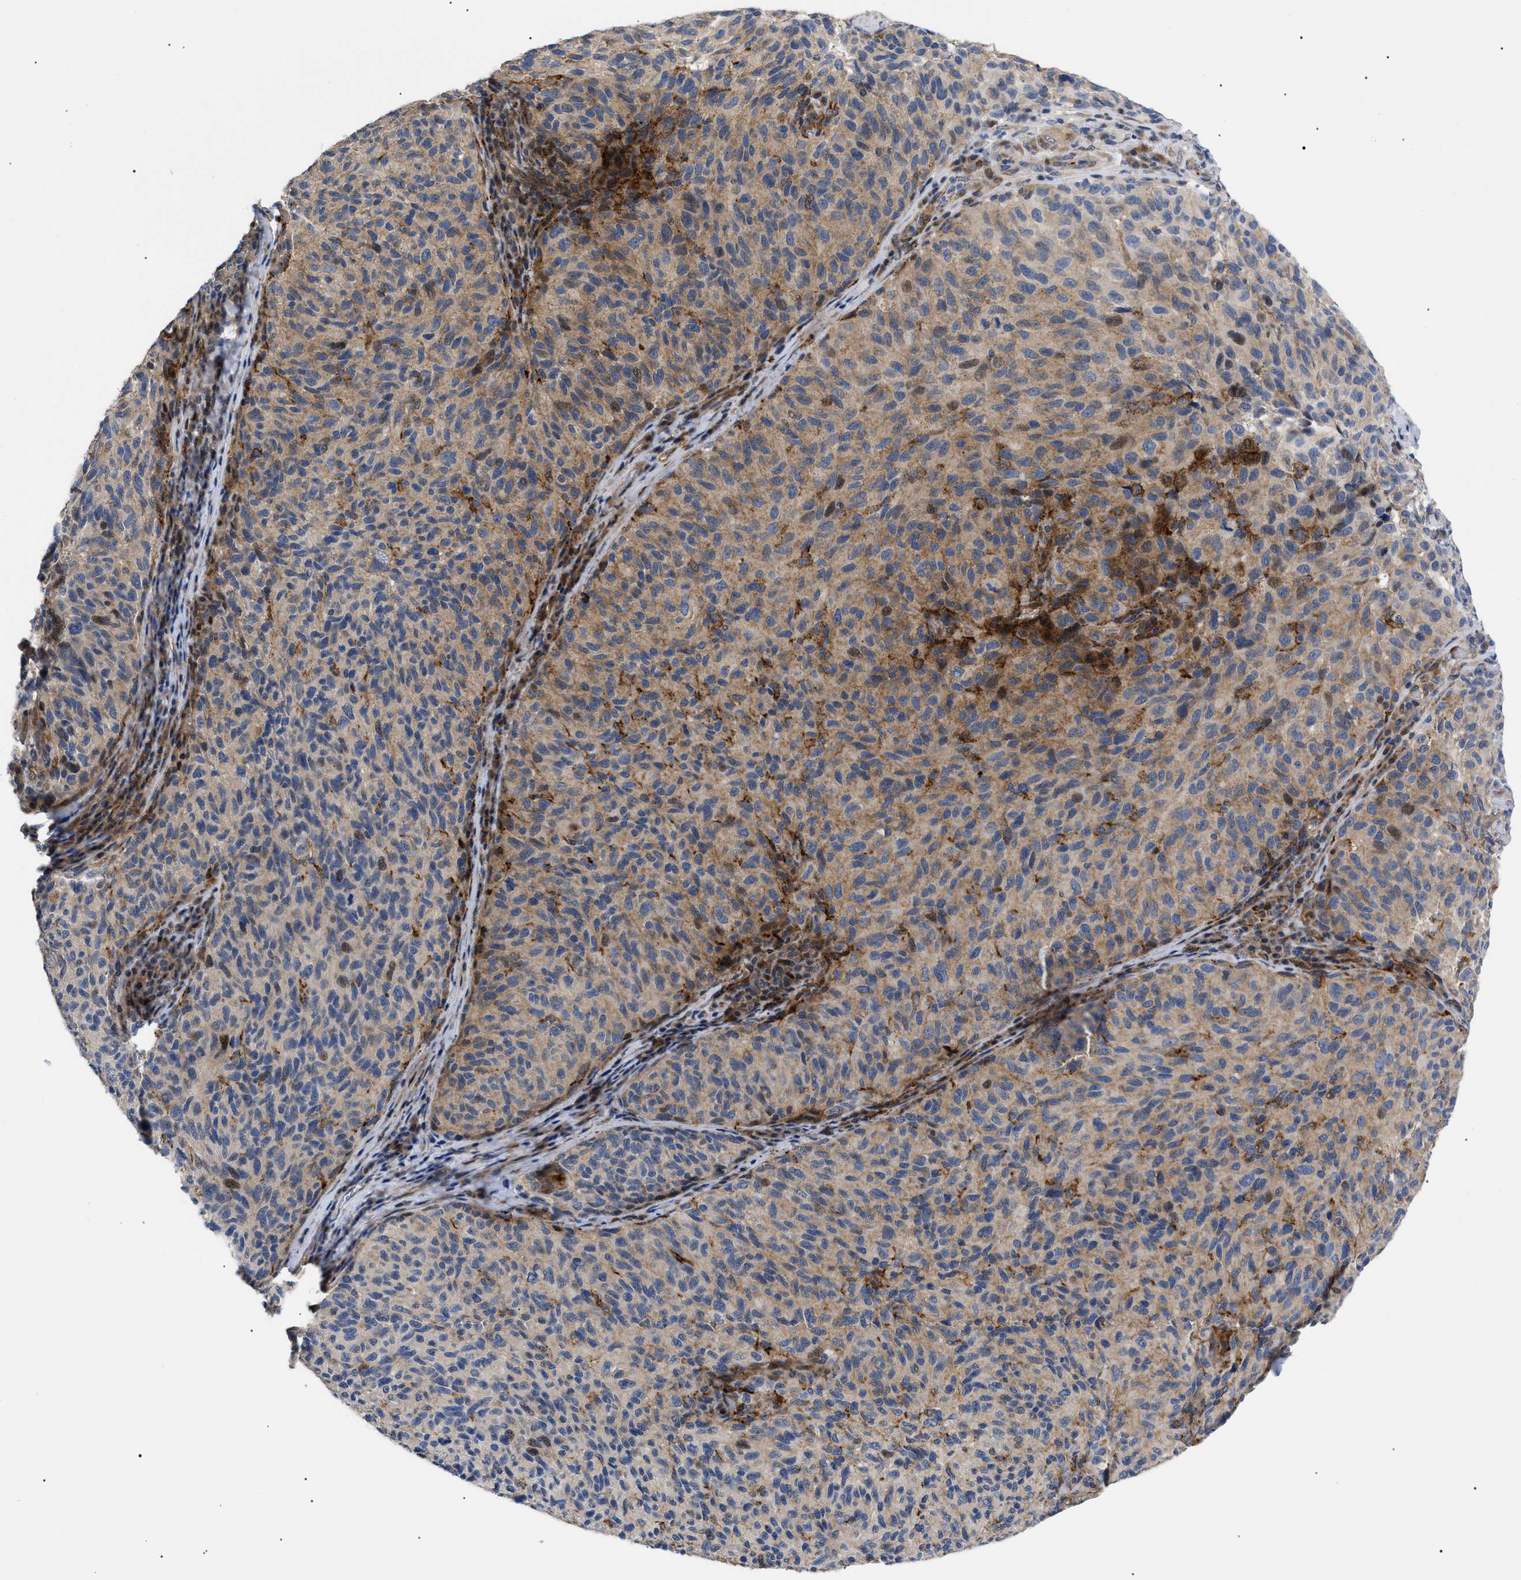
{"staining": {"intensity": "weak", "quantity": ">75%", "location": "cytoplasmic/membranous"}, "tissue": "melanoma", "cell_type": "Tumor cells", "image_type": "cancer", "snomed": [{"axis": "morphology", "description": "Malignant melanoma, NOS"}, {"axis": "topography", "description": "Skin"}], "caption": "Protein expression analysis of malignant melanoma demonstrates weak cytoplasmic/membranous staining in about >75% of tumor cells.", "gene": "SFXN5", "patient": {"sex": "female", "age": 73}}